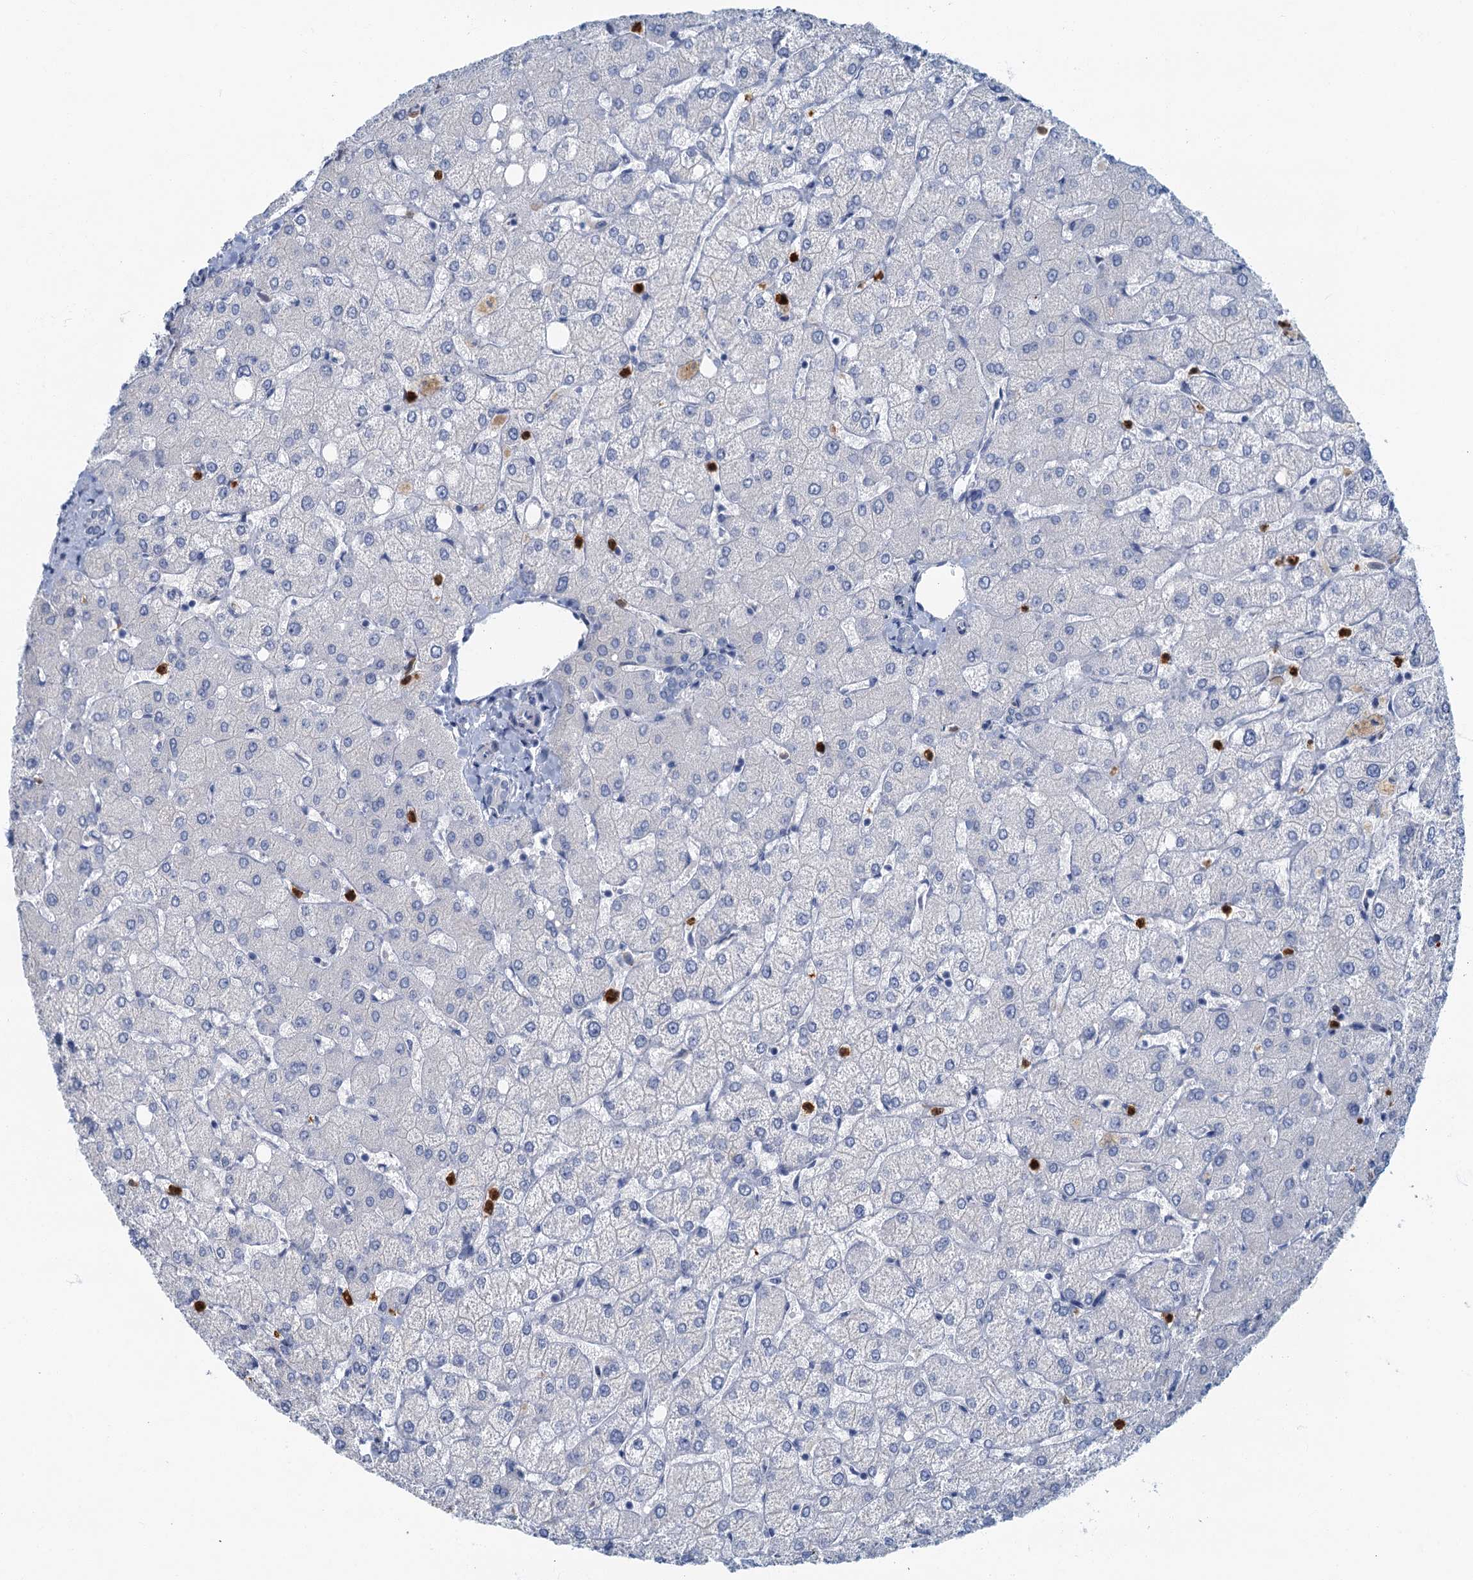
{"staining": {"intensity": "negative", "quantity": "none", "location": "none"}, "tissue": "liver", "cell_type": "Cholangiocytes", "image_type": "normal", "snomed": [{"axis": "morphology", "description": "Normal tissue, NOS"}, {"axis": "topography", "description": "Liver"}], "caption": "This is an immunohistochemistry micrograph of unremarkable liver. There is no staining in cholangiocytes.", "gene": "ANKDD1A", "patient": {"sex": "female", "age": 54}}